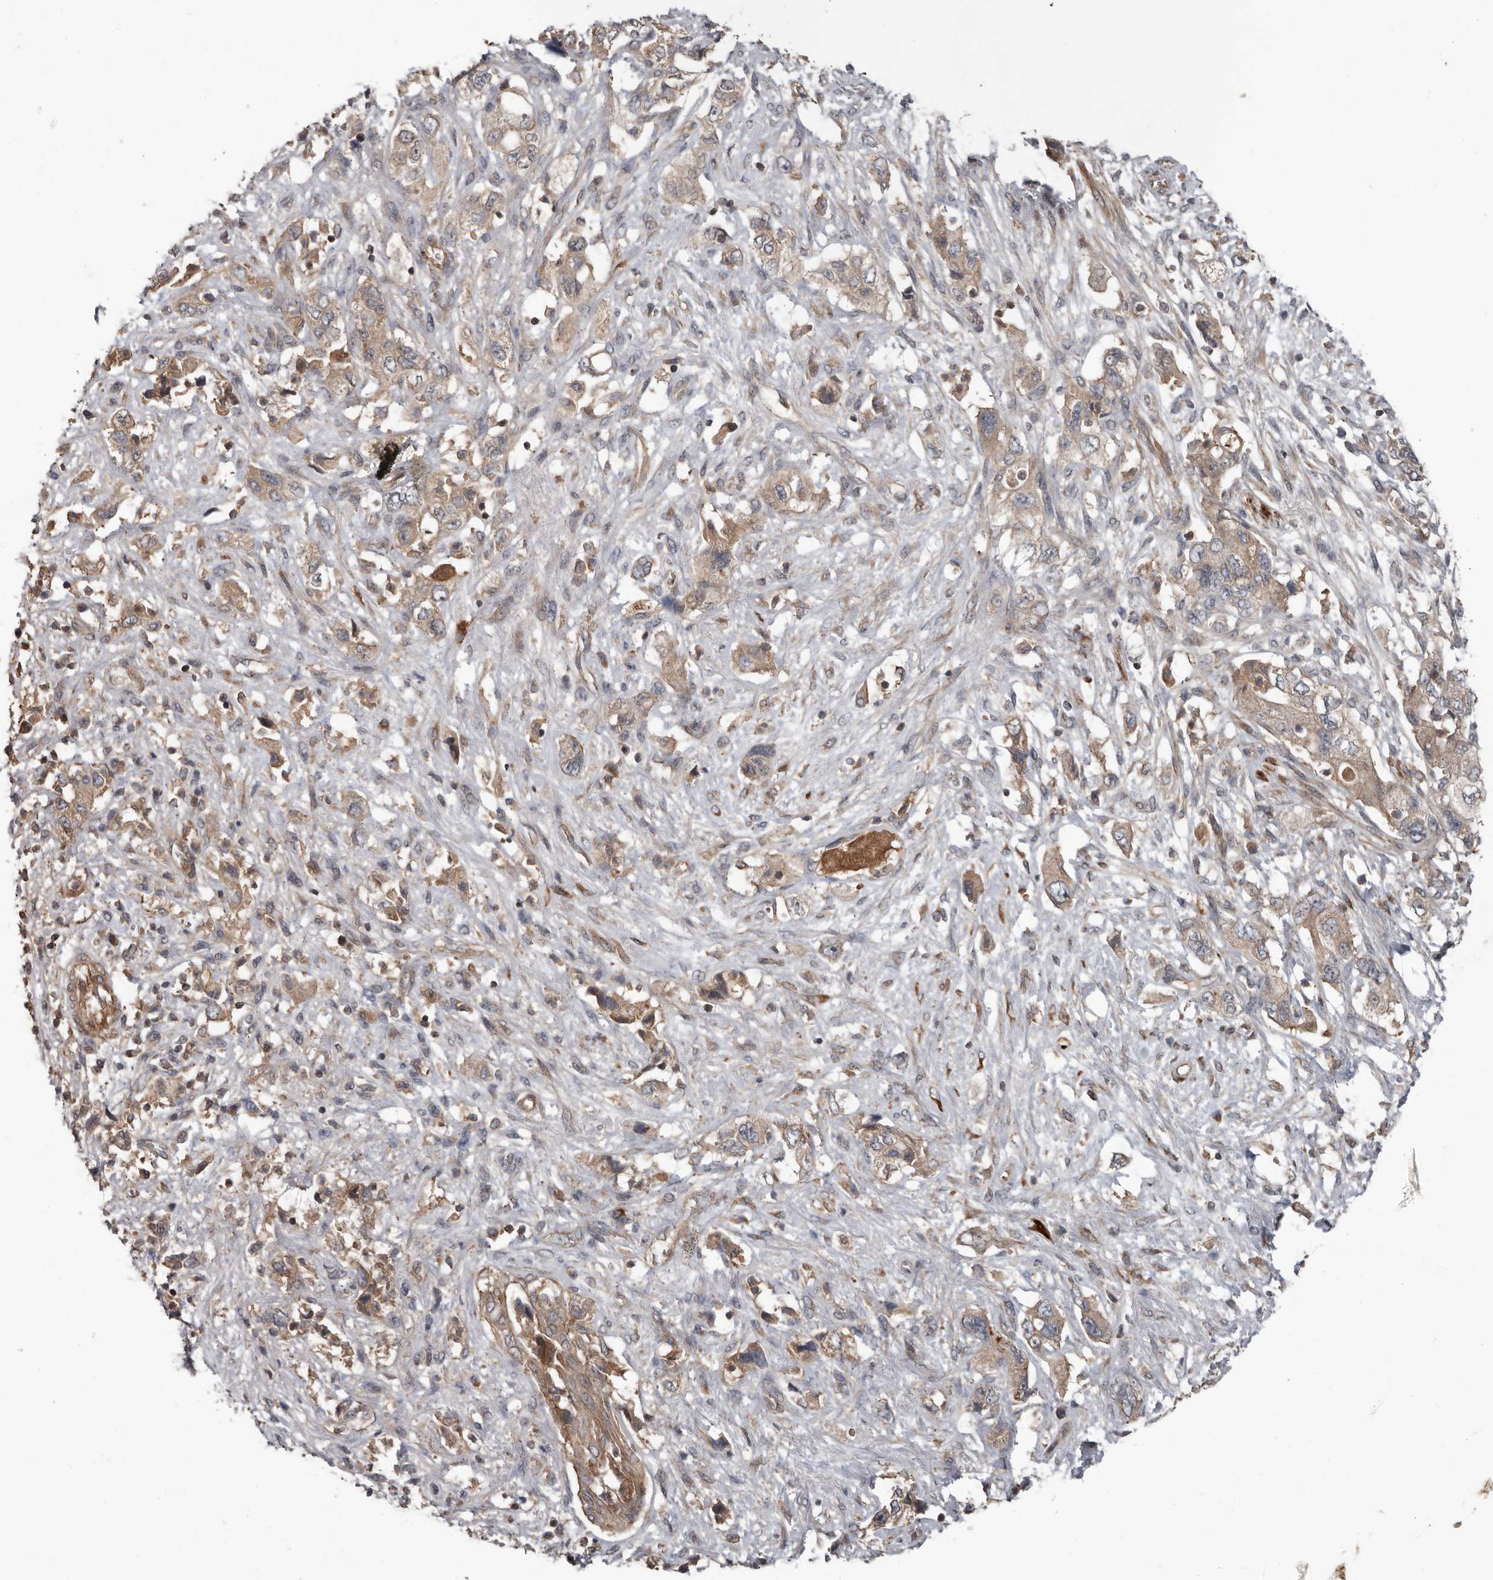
{"staining": {"intensity": "weak", "quantity": ">75%", "location": "cytoplasmic/membranous"}, "tissue": "pancreatic cancer", "cell_type": "Tumor cells", "image_type": "cancer", "snomed": [{"axis": "morphology", "description": "Adenocarcinoma, NOS"}, {"axis": "topography", "description": "Pancreas"}], "caption": "IHC photomicrograph of neoplastic tissue: pancreatic adenocarcinoma stained using immunohistochemistry exhibits low levels of weak protein expression localized specifically in the cytoplasmic/membranous of tumor cells, appearing as a cytoplasmic/membranous brown color.", "gene": "DNAJB4", "patient": {"sex": "female", "age": 73}}